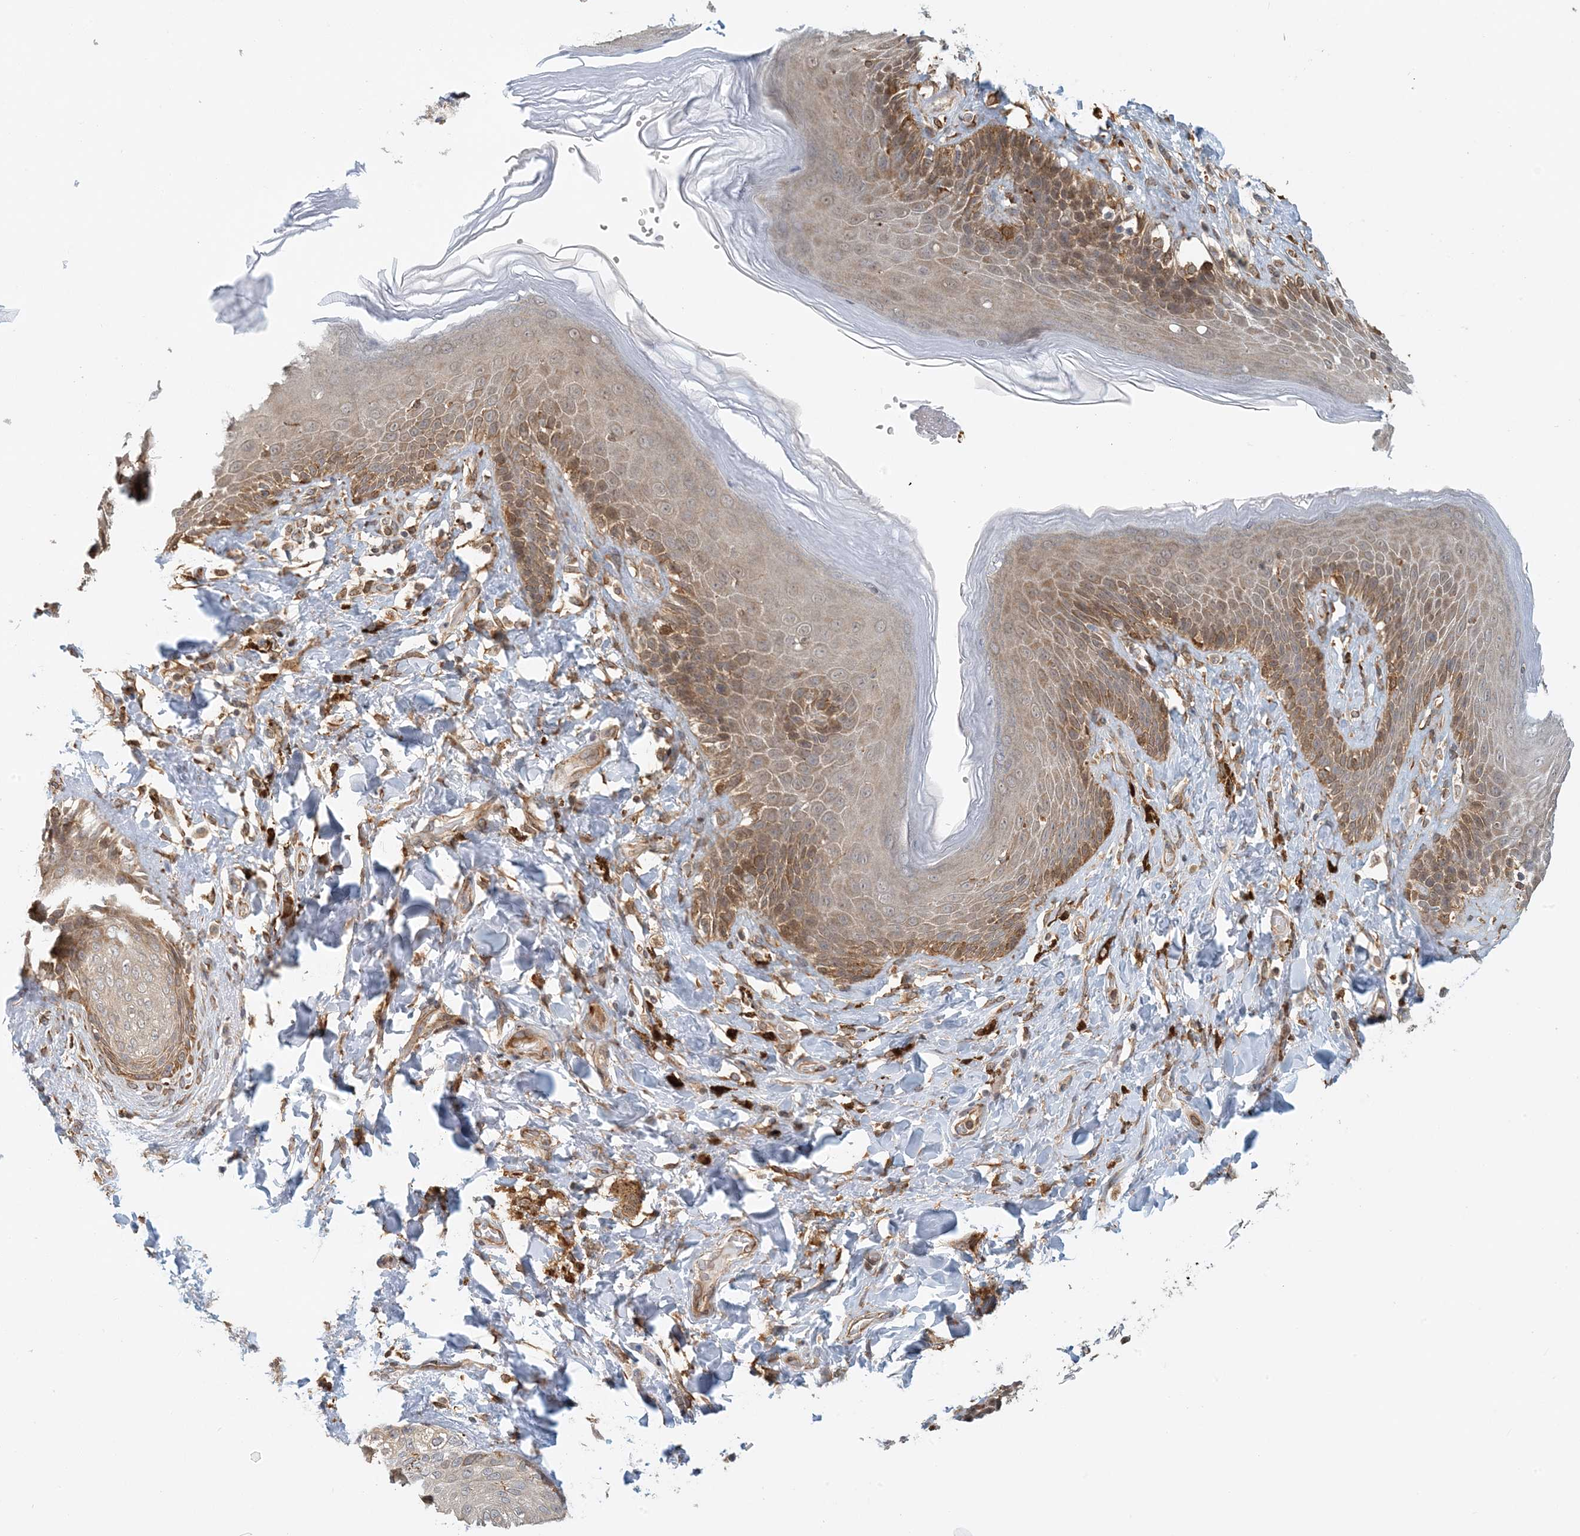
{"staining": {"intensity": "moderate", "quantity": "25%-75%", "location": "cytoplasmic/membranous"}, "tissue": "skin", "cell_type": "Epidermal cells", "image_type": "normal", "snomed": [{"axis": "morphology", "description": "Normal tissue, NOS"}, {"axis": "topography", "description": "Anal"}], "caption": "Immunohistochemistry (IHC) (DAB) staining of unremarkable human skin displays moderate cytoplasmic/membranous protein positivity in approximately 25%-75% of epidermal cells.", "gene": "HNMT", "patient": {"sex": "female", "age": 78}}